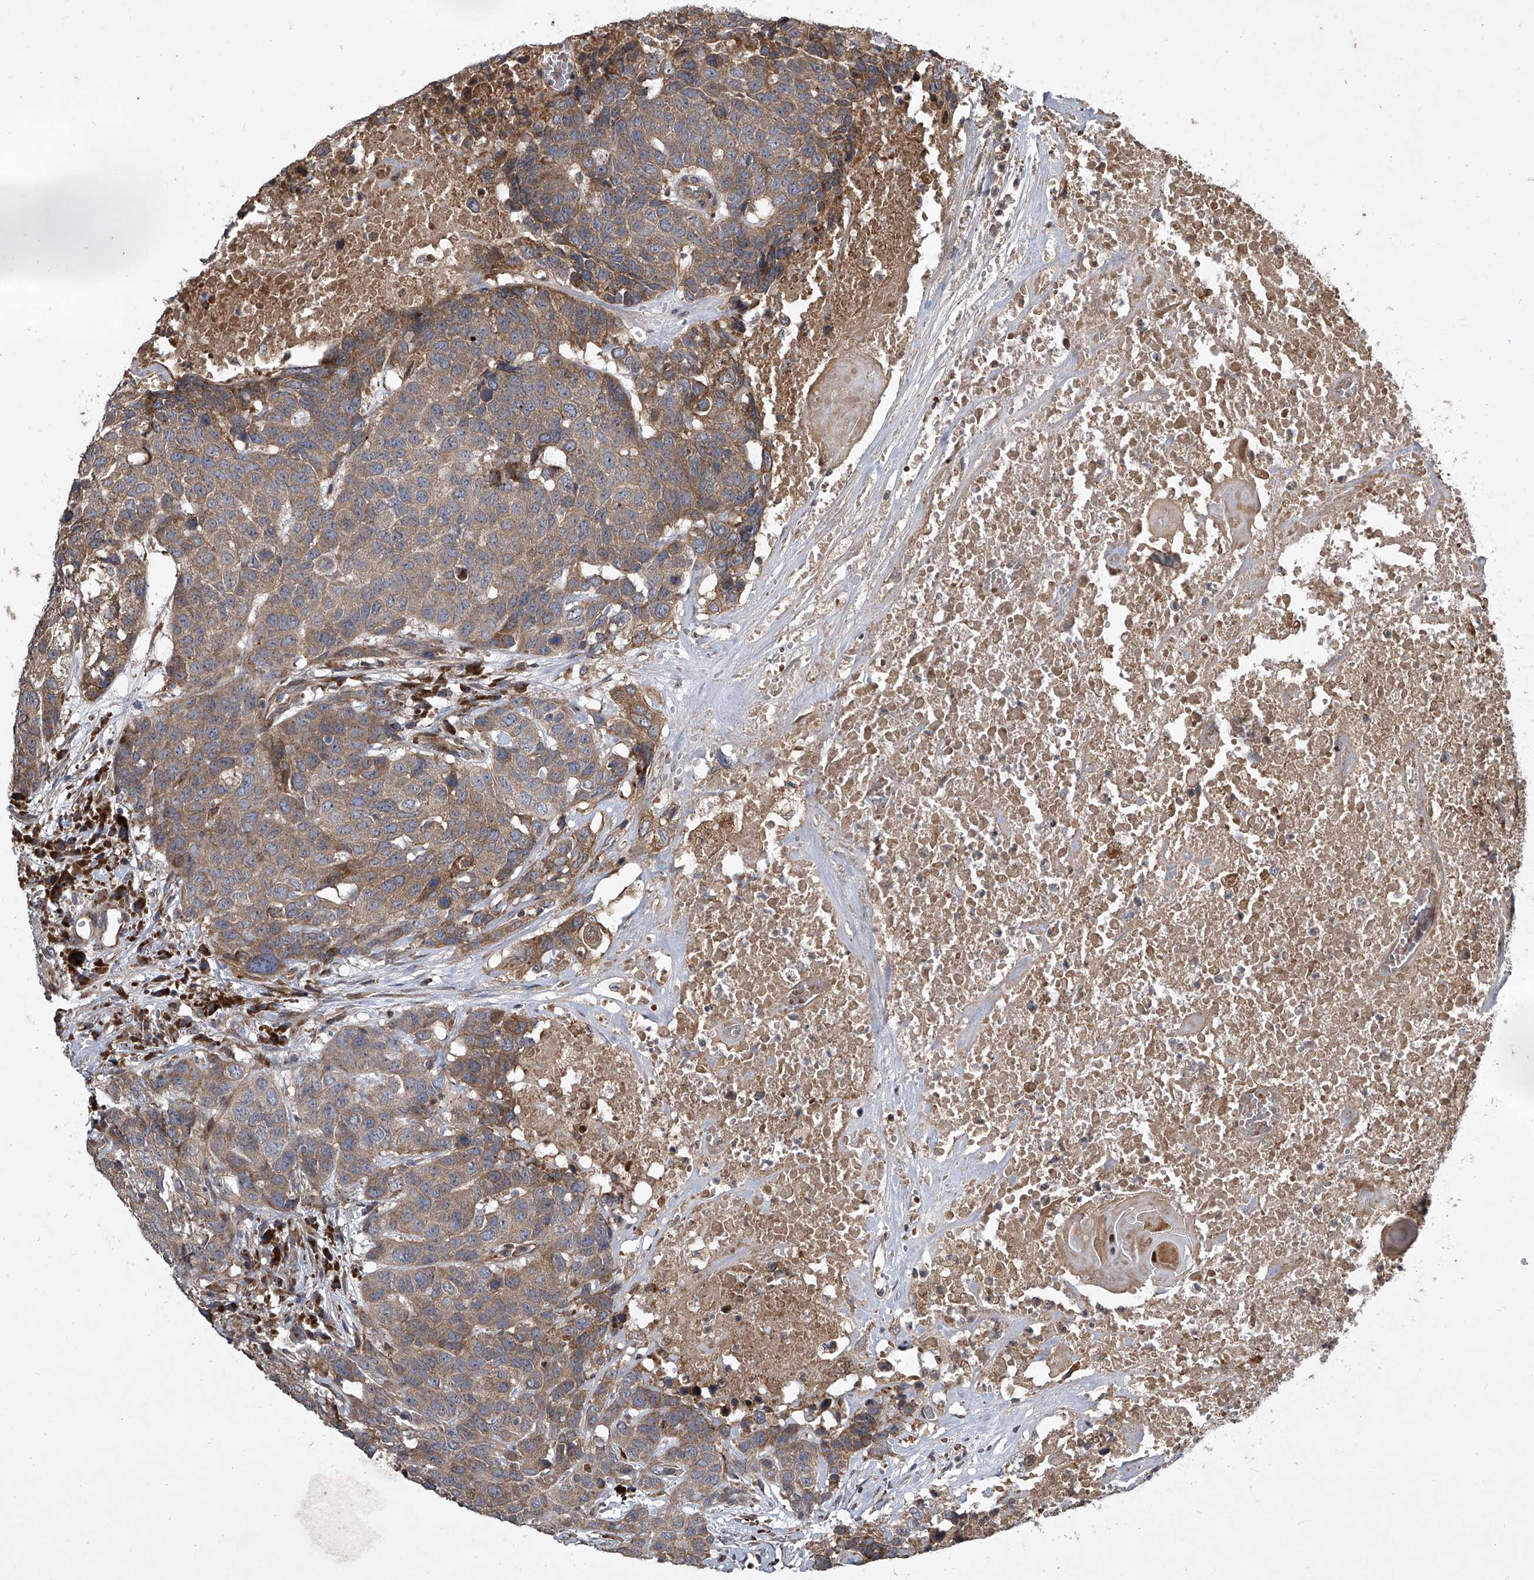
{"staining": {"intensity": "weak", "quantity": ">75%", "location": "cytoplasmic/membranous"}, "tissue": "head and neck cancer", "cell_type": "Tumor cells", "image_type": "cancer", "snomed": [{"axis": "morphology", "description": "Squamous cell carcinoma, NOS"}, {"axis": "topography", "description": "Head-Neck"}], "caption": "Weak cytoplasmic/membranous protein staining is identified in approximately >75% of tumor cells in head and neck cancer.", "gene": "EVA1C", "patient": {"sex": "male", "age": 66}}